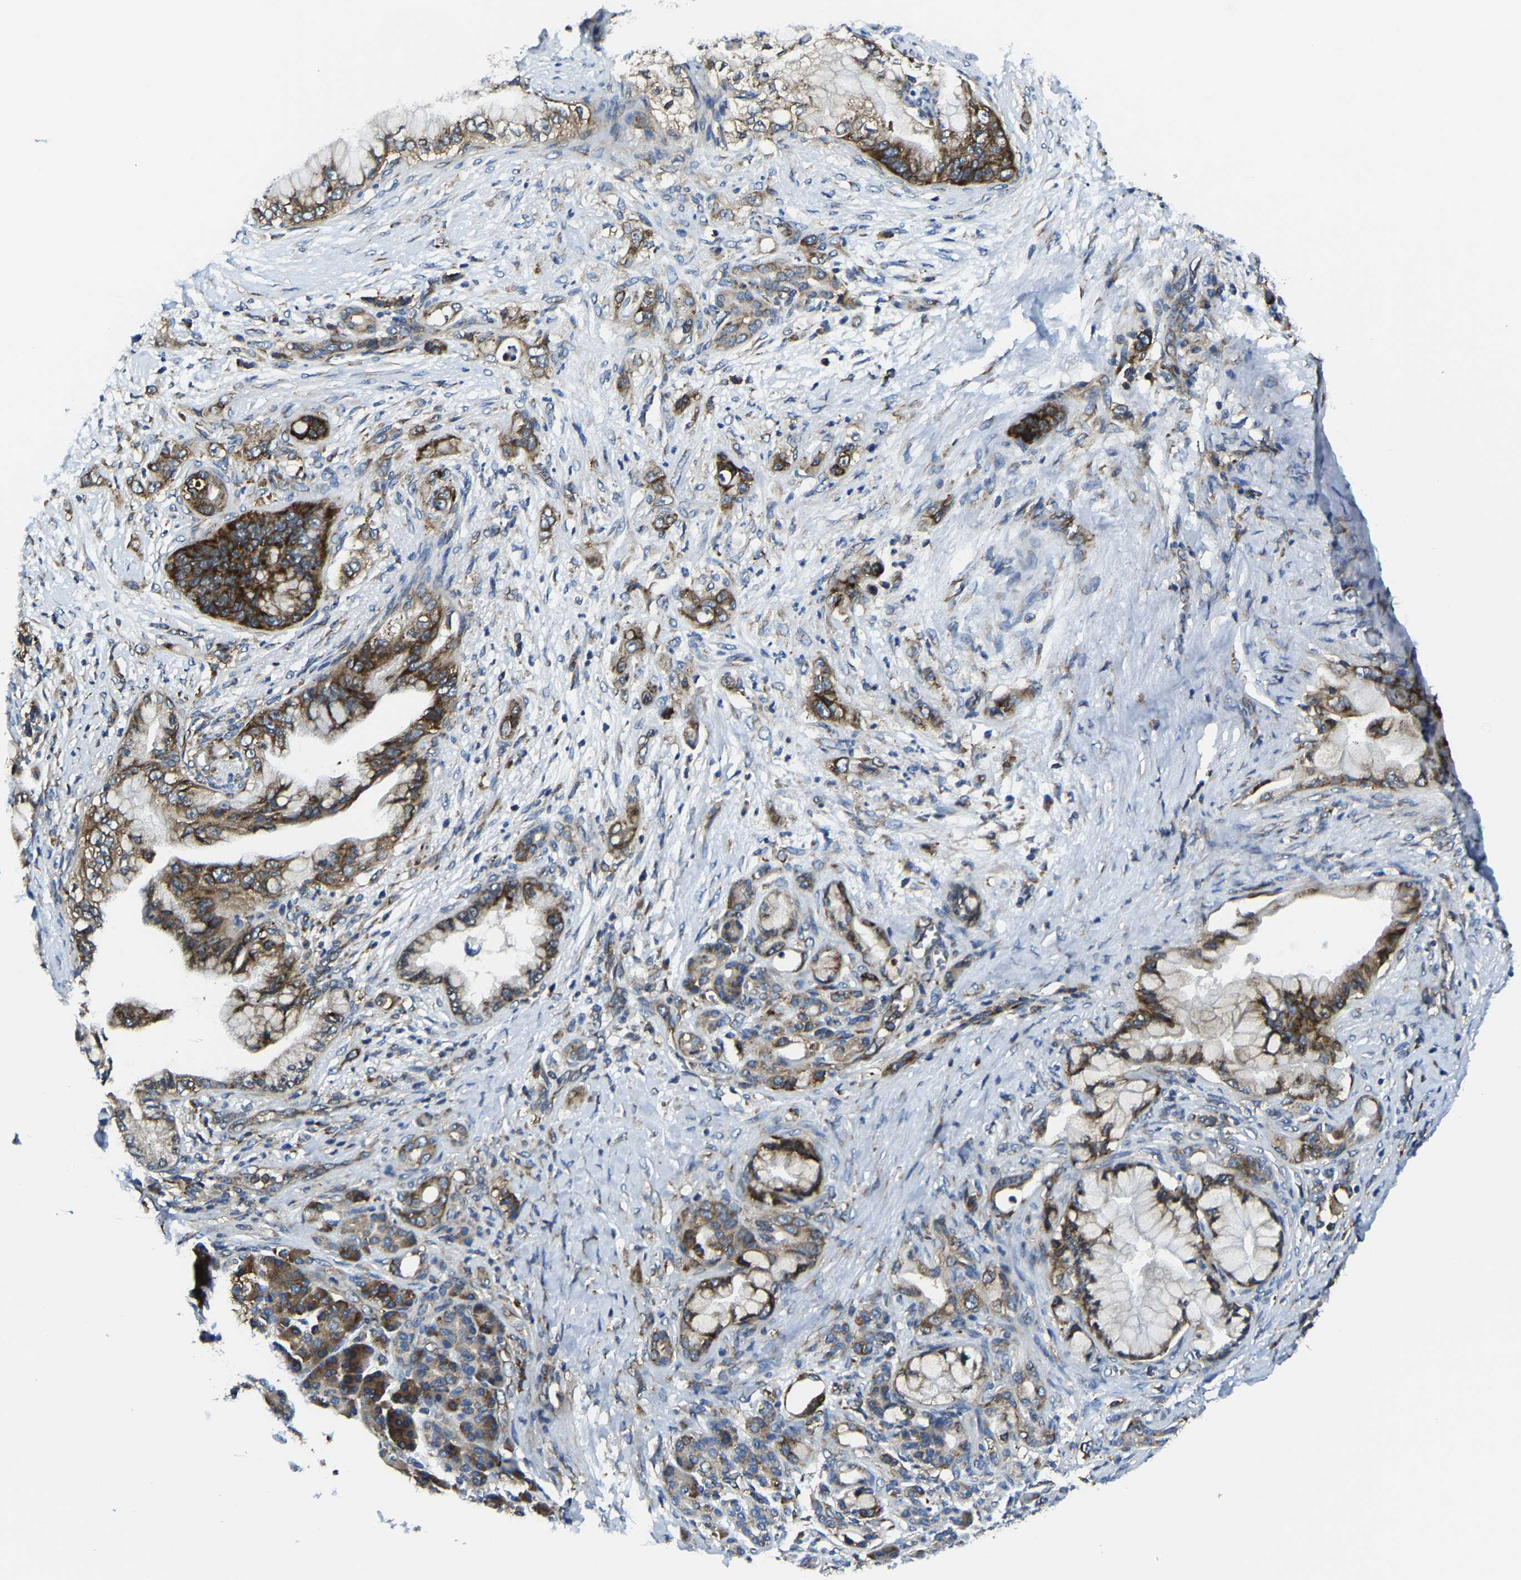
{"staining": {"intensity": "moderate", "quantity": ">75%", "location": "cytoplasmic/membranous"}, "tissue": "pancreatic cancer", "cell_type": "Tumor cells", "image_type": "cancer", "snomed": [{"axis": "morphology", "description": "Adenocarcinoma, NOS"}, {"axis": "topography", "description": "Pancreas"}], "caption": "Immunohistochemical staining of pancreatic cancer (adenocarcinoma) demonstrates medium levels of moderate cytoplasmic/membranous expression in about >75% of tumor cells.", "gene": "G3BP2", "patient": {"sex": "male", "age": 59}}